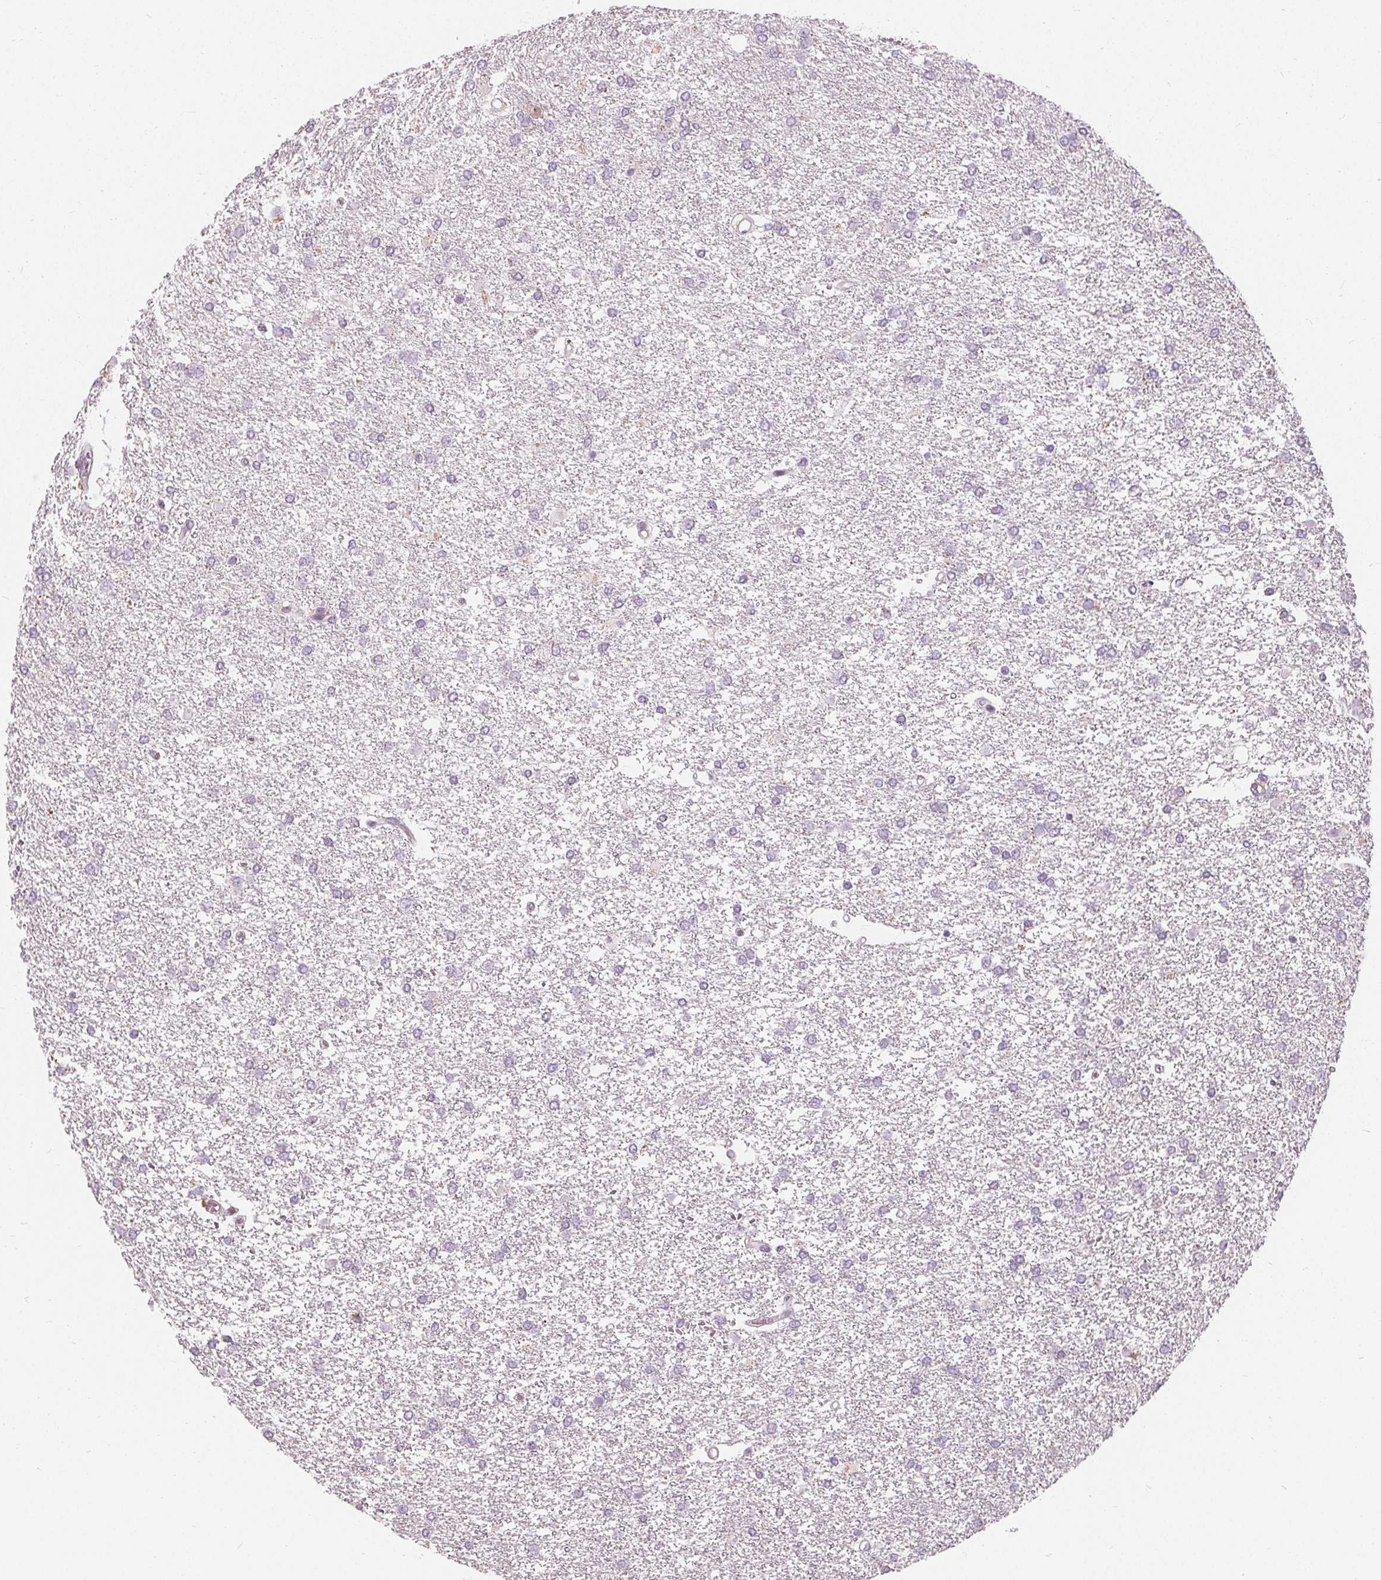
{"staining": {"intensity": "negative", "quantity": "none", "location": "none"}, "tissue": "glioma", "cell_type": "Tumor cells", "image_type": "cancer", "snomed": [{"axis": "morphology", "description": "Glioma, malignant, High grade"}, {"axis": "topography", "description": "Brain"}], "caption": "The histopathology image reveals no significant positivity in tumor cells of high-grade glioma (malignant).", "gene": "HOPX", "patient": {"sex": "female", "age": 61}}